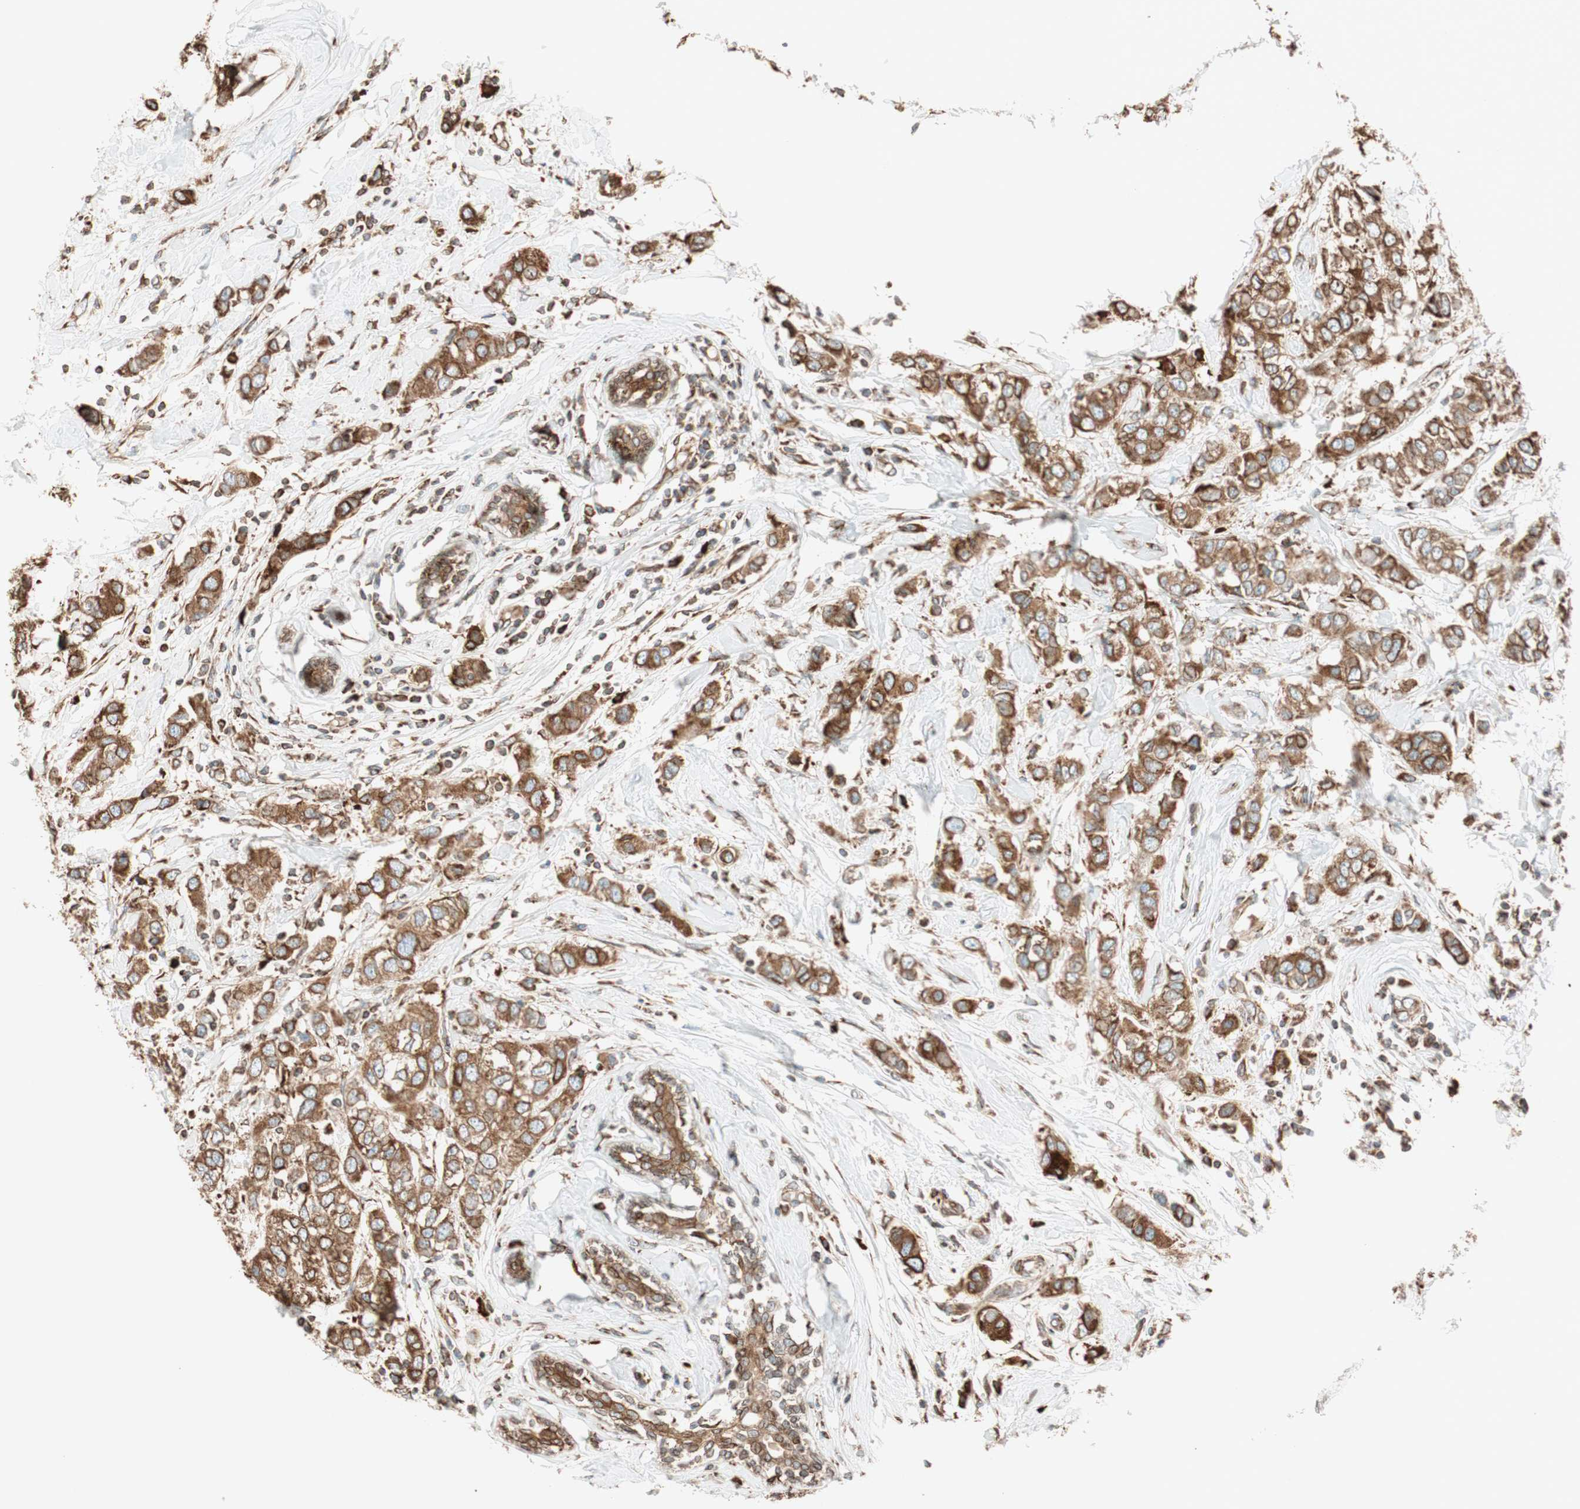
{"staining": {"intensity": "moderate", "quantity": ">75%", "location": "cytoplasmic/membranous"}, "tissue": "breast cancer", "cell_type": "Tumor cells", "image_type": "cancer", "snomed": [{"axis": "morphology", "description": "Duct carcinoma"}, {"axis": "topography", "description": "Breast"}], "caption": "Breast infiltrating ductal carcinoma stained with a protein marker shows moderate staining in tumor cells.", "gene": "PRKCSH", "patient": {"sex": "female", "age": 50}}